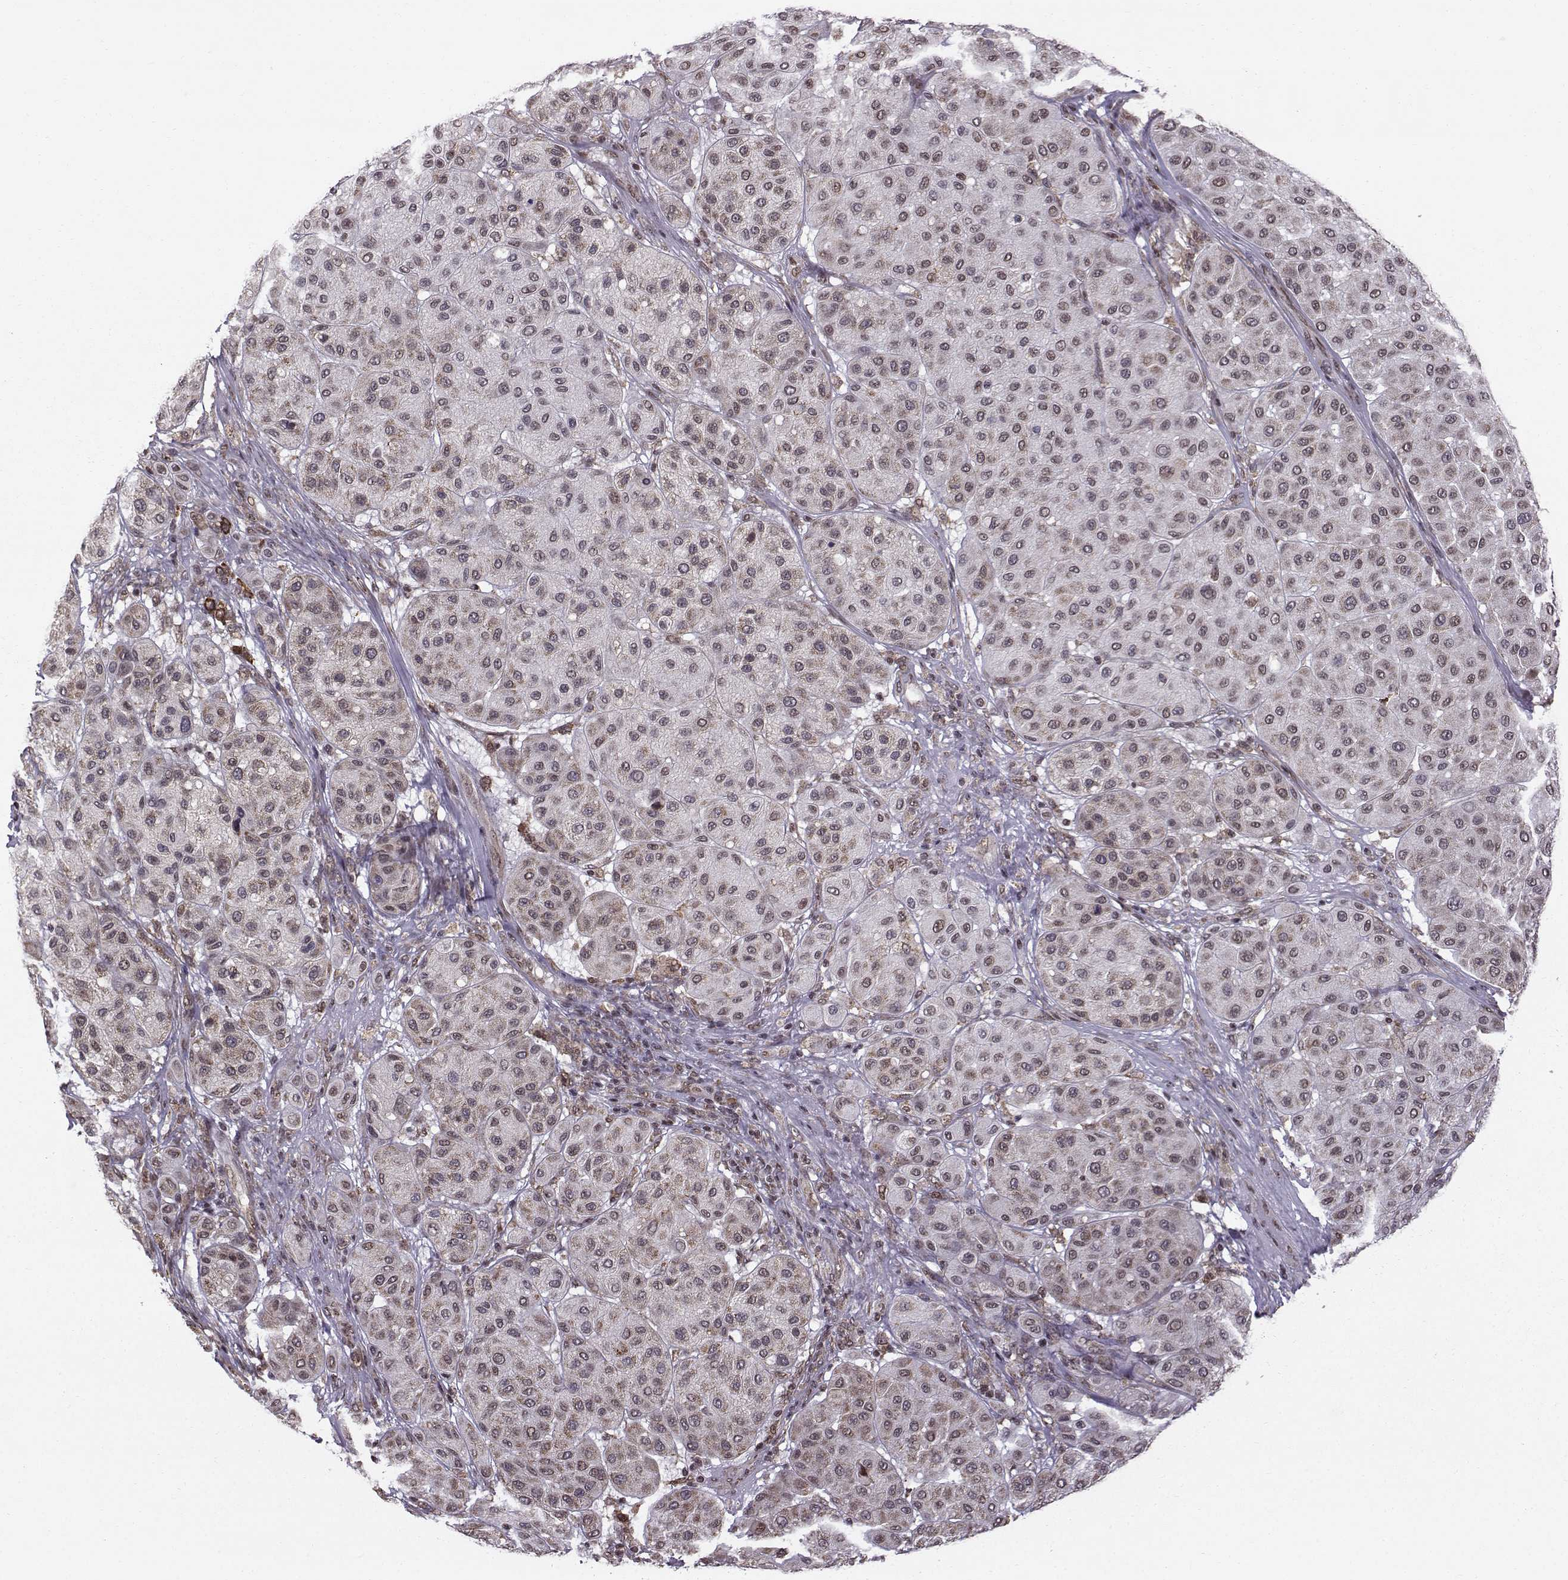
{"staining": {"intensity": "weak", "quantity": "<25%", "location": "nuclear"}, "tissue": "melanoma", "cell_type": "Tumor cells", "image_type": "cancer", "snomed": [{"axis": "morphology", "description": "Malignant melanoma, Metastatic site"}, {"axis": "topography", "description": "Smooth muscle"}], "caption": "DAB immunohistochemical staining of human malignant melanoma (metastatic site) displays no significant staining in tumor cells.", "gene": "EZH1", "patient": {"sex": "male", "age": 41}}